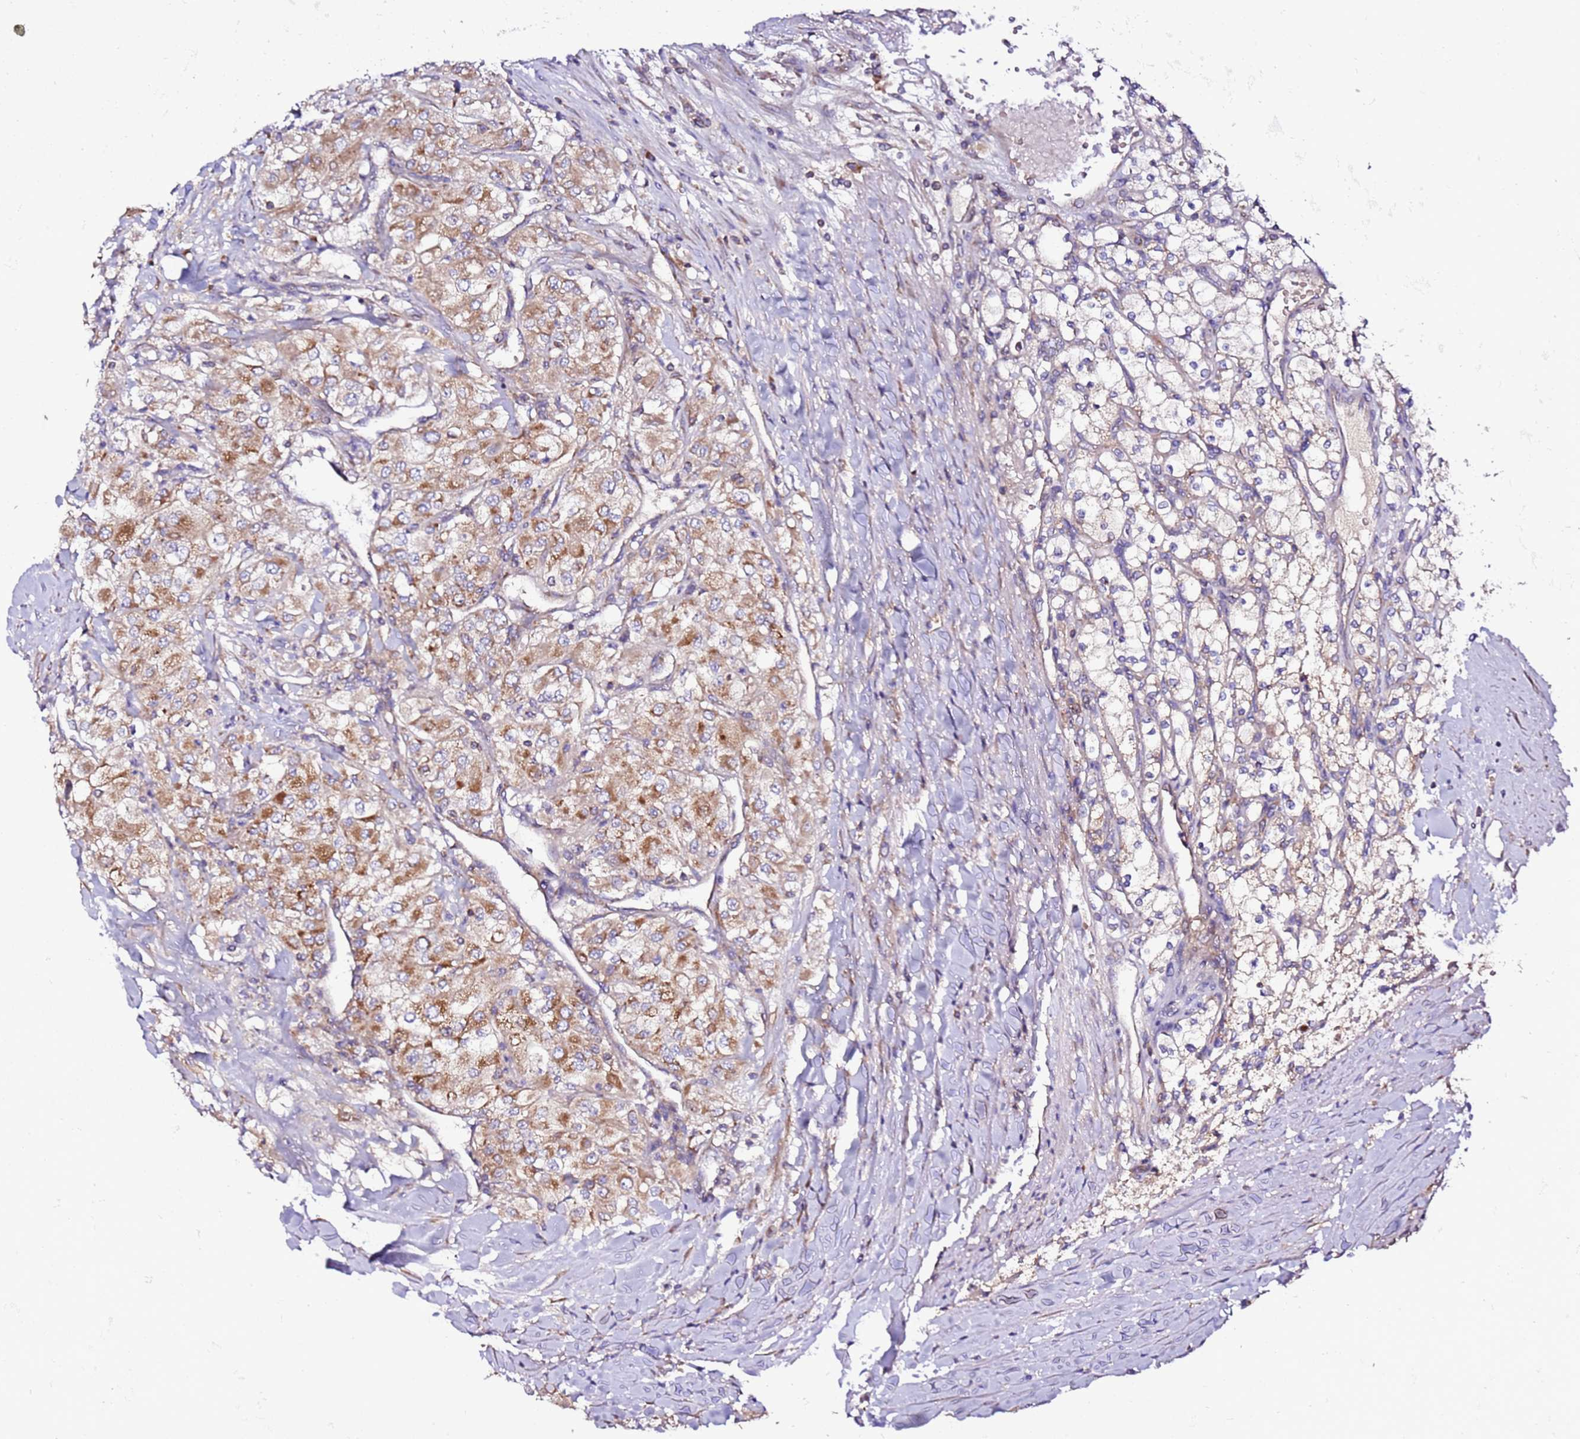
{"staining": {"intensity": "moderate", "quantity": "25%-75%", "location": "cytoplasmic/membranous"}, "tissue": "renal cancer", "cell_type": "Tumor cells", "image_type": "cancer", "snomed": [{"axis": "morphology", "description": "Adenocarcinoma, NOS"}, {"axis": "topography", "description": "Kidney"}], "caption": "Renal adenocarcinoma was stained to show a protein in brown. There is medium levels of moderate cytoplasmic/membranous staining in approximately 25%-75% of tumor cells.", "gene": "C19orf12", "patient": {"sex": "male", "age": 80}}